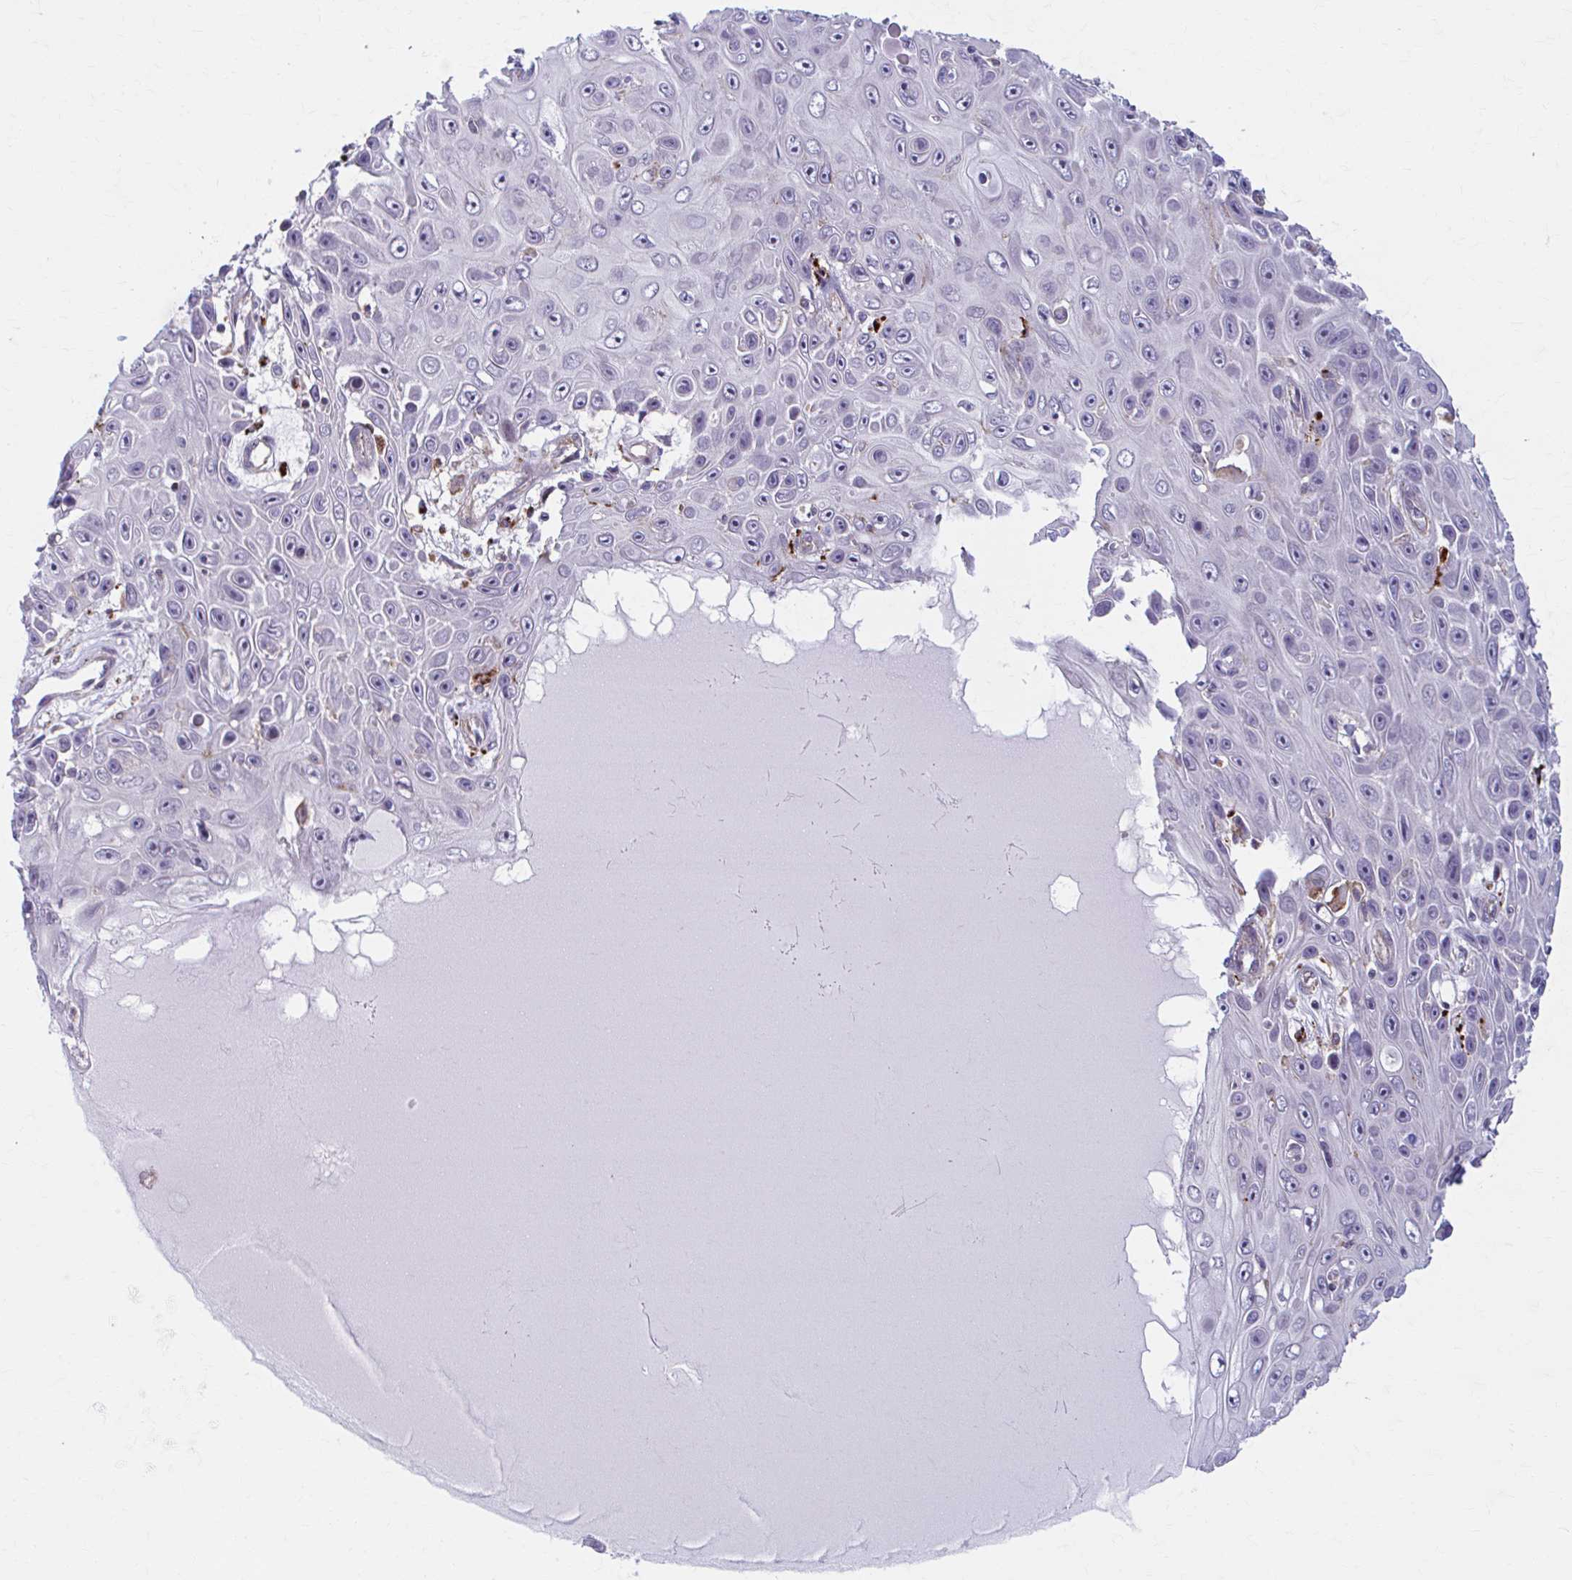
{"staining": {"intensity": "negative", "quantity": "none", "location": "none"}, "tissue": "skin cancer", "cell_type": "Tumor cells", "image_type": "cancer", "snomed": [{"axis": "morphology", "description": "Squamous cell carcinoma, NOS"}, {"axis": "topography", "description": "Skin"}], "caption": "High power microscopy micrograph of an immunohistochemistry (IHC) histopathology image of skin squamous cell carcinoma, revealing no significant staining in tumor cells.", "gene": "ADAT3", "patient": {"sex": "male", "age": 82}}